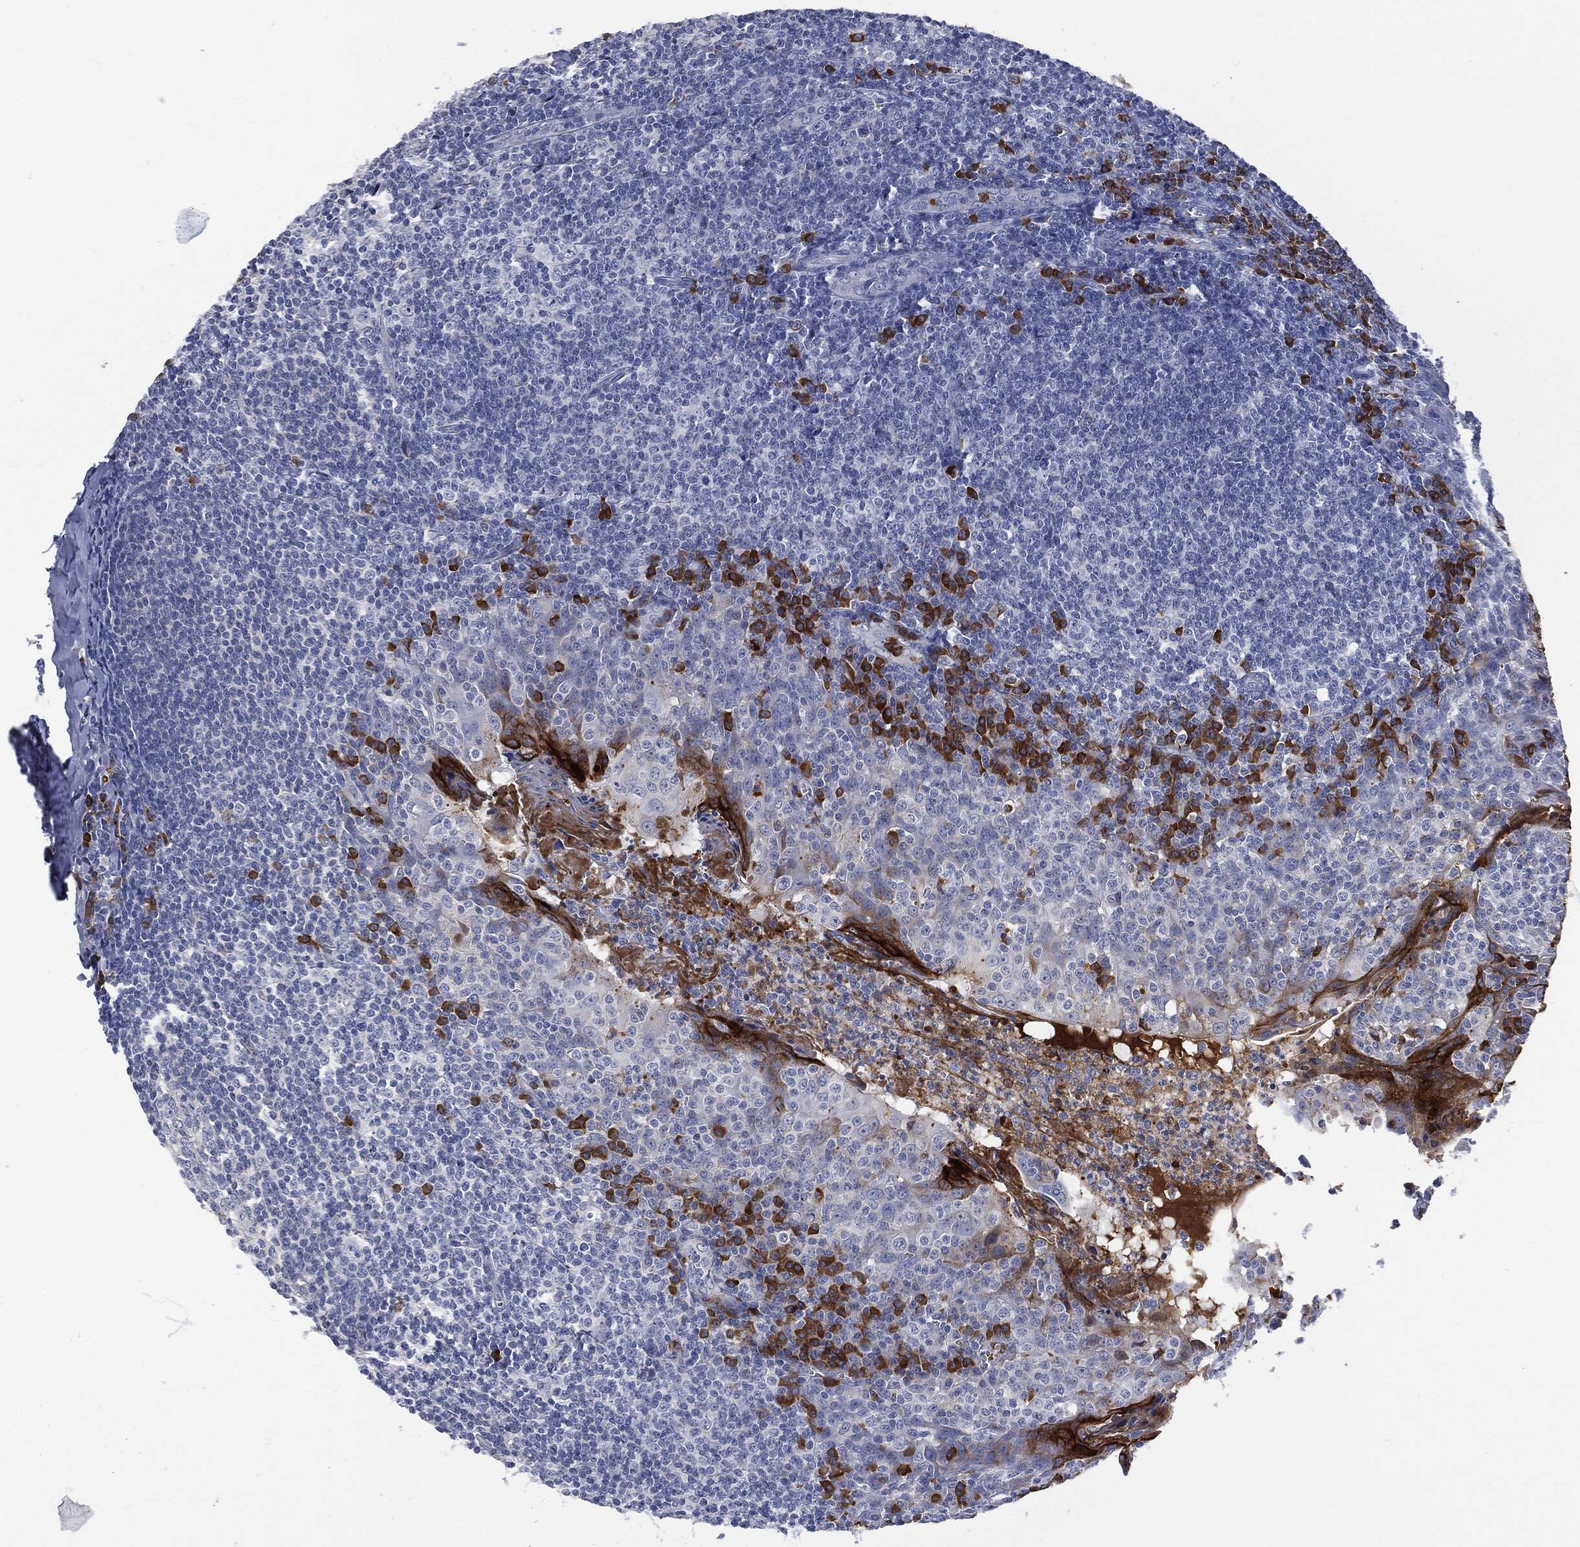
{"staining": {"intensity": "strong", "quantity": "<25%", "location": "cytoplasmic/membranous"}, "tissue": "tonsil", "cell_type": "Germinal center cells", "image_type": "normal", "snomed": [{"axis": "morphology", "description": "Normal tissue, NOS"}, {"axis": "topography", "description": "Tonsil"}], "caption": "Tonsil stained with a brown dye demonstrates strong cytoplasmic/membranous positive positivity in about <25% of germinal center cells.", "gene": "BTK", "patient": {"sex": "male", "age": 20}}